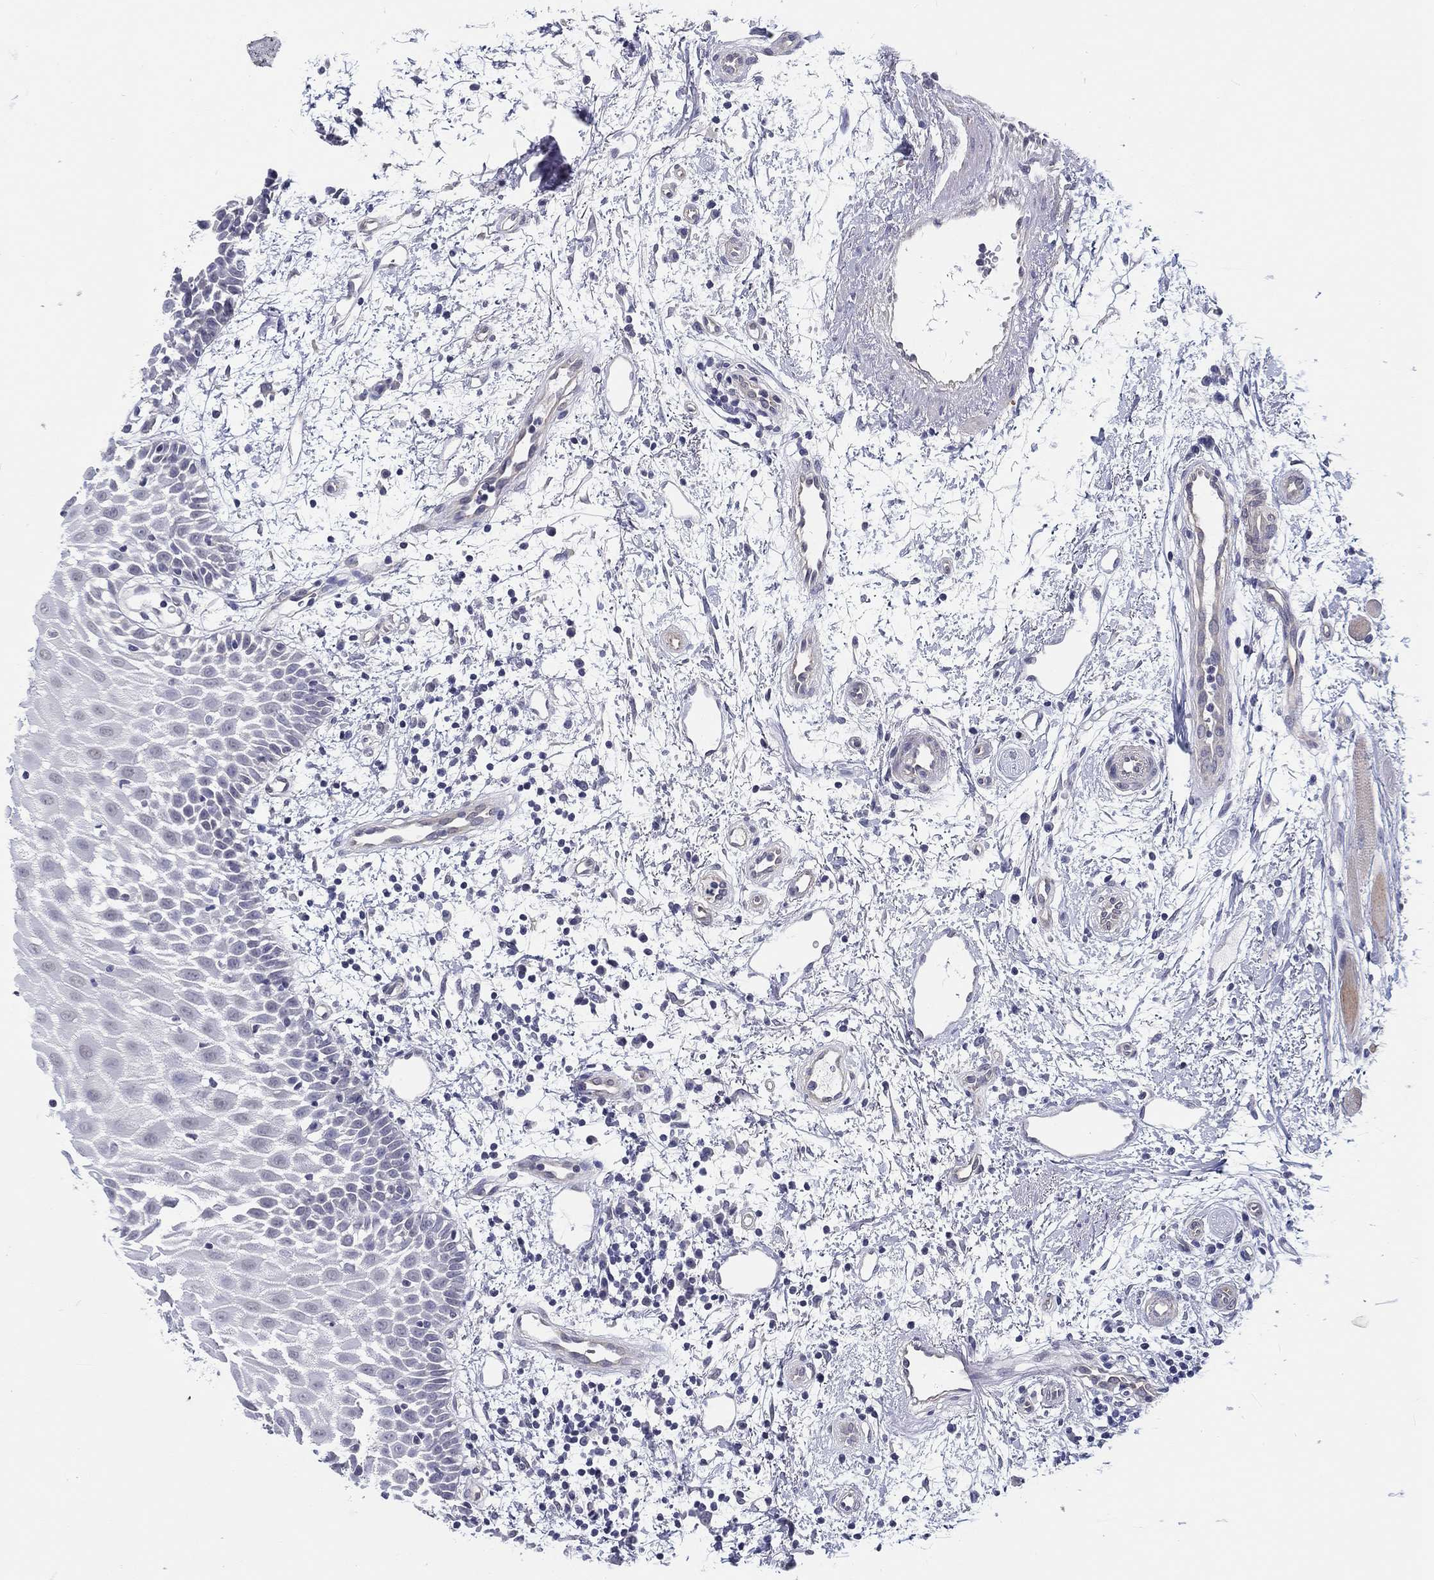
{"staining": {"intensity": "negative", "quantity": "none", "location": "none"}, "tissue": "oral mucosa", "cell_type": "Squamous epithelial cells", "image_type": "normal", "snomed": [{"axis": "morphology", "description": "Normal tissue, NOS"}, {"axis": "morphology", "description": "Squamous cell carcinoma, NOS"}, {"axis": "topography", "description": "Oral tissue"}, {"axis": "topography", "description": "Head-Neck"}], "caption": "Squamous epithelial cells are negative for brown protein staining in normal oral mucosa. (DAB (3,3'-diaminobenzidine) IHC visualized using brightfield microscopy, high magnification).", "gene": "CRYGD", "patient": {"sex": "female", "age": 75}}